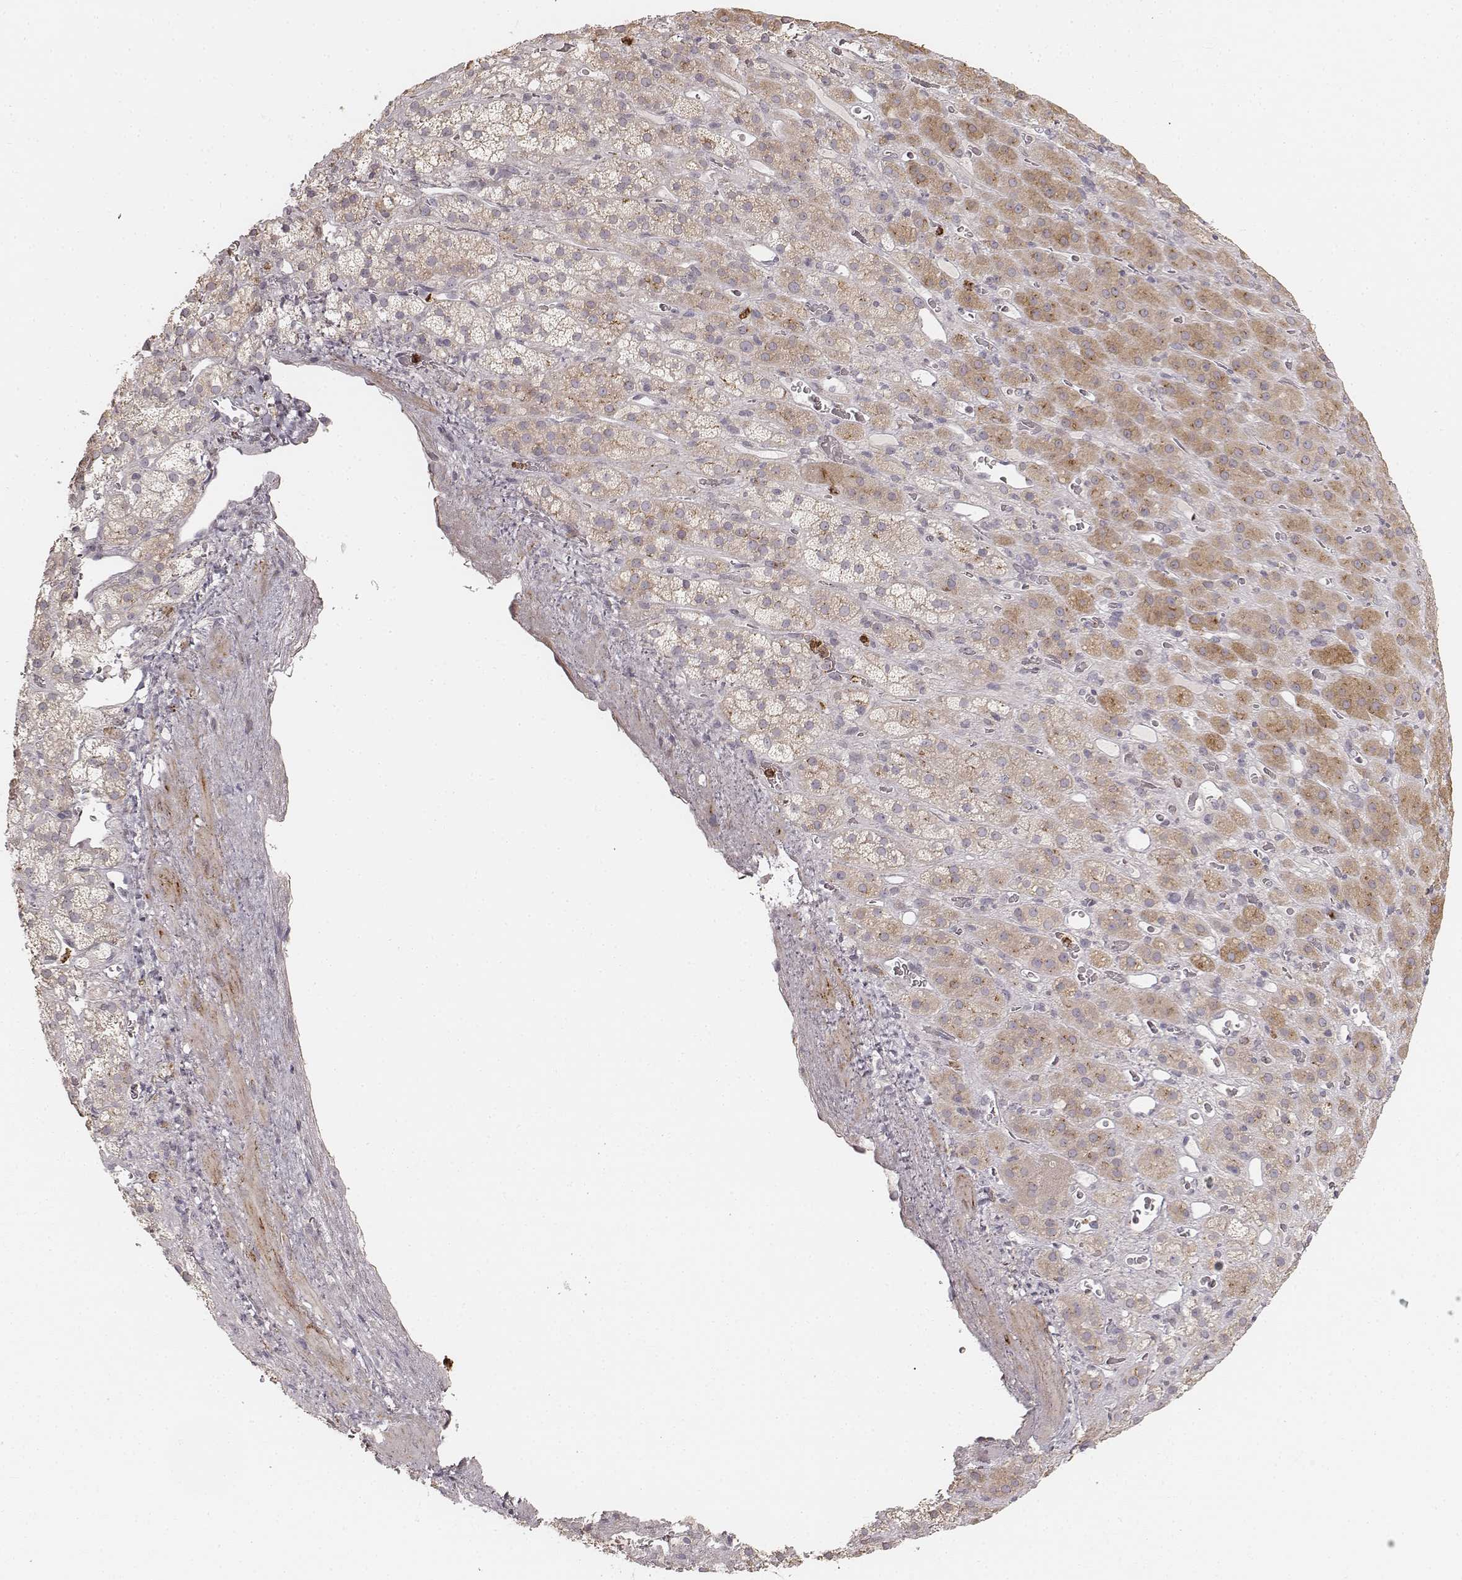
{"staining": {"intensity": "moderate", "quantity": "<25%", "location": "cytoplasmic/membranous"}, "tissue": "adrenal gland", "cell_type": "Glandular cells", "image_type": "normal", "snomed": [{"axis": "morphology", "description": "Normal tissue, NOS"}, {"axis": "topography", "description": "Adrenal gland"}], "caption": "Glandular cells show low levels of moderate cytoplasmic/membranous expression in approximately <25% of cells in unremarkable adrenal gland. (IHC, brightfield microscopy, high magnification).", "gene": "ABCA7", "patient": {"sex": "male", "age": 57}}